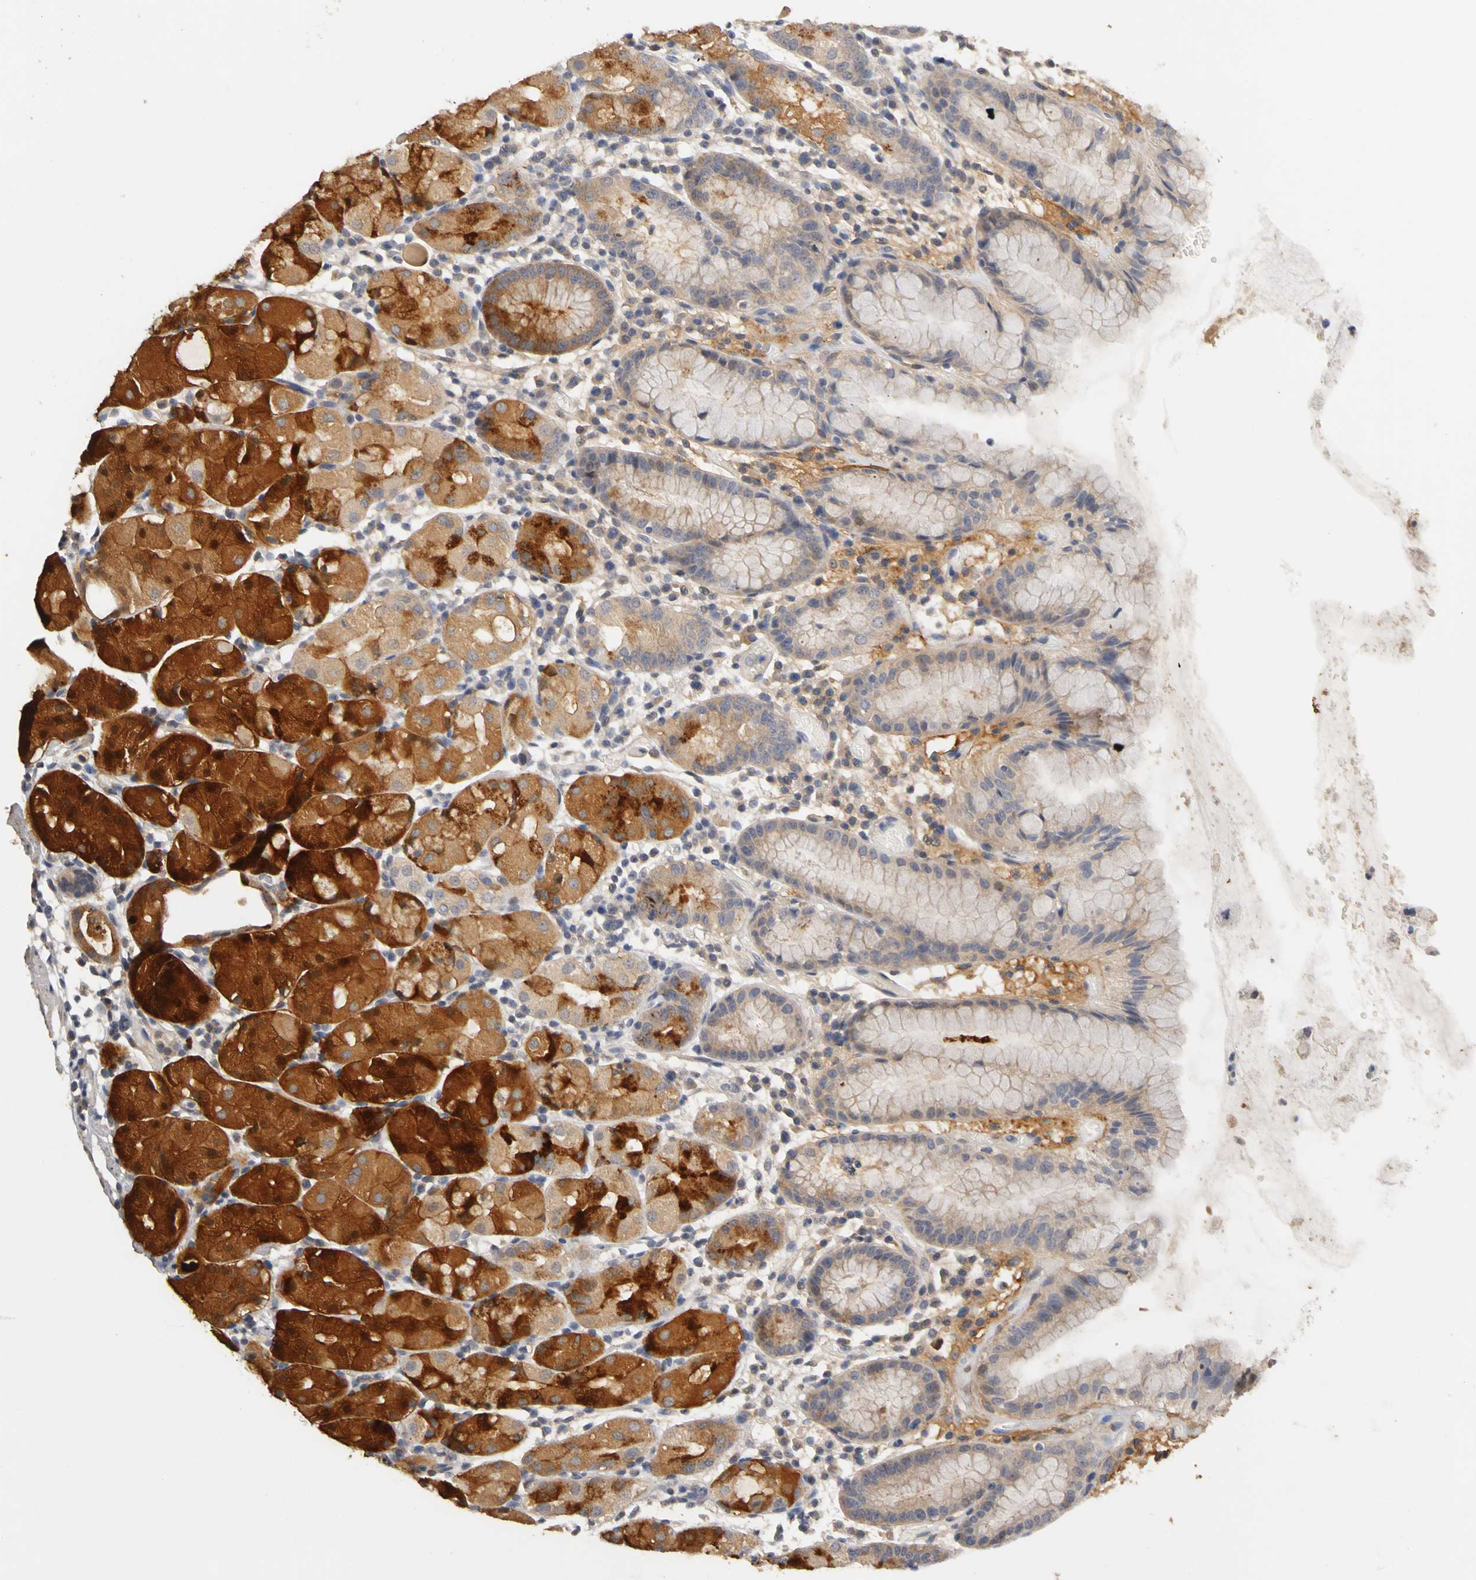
{"staining": {"intensity": "strong", "quantity": "25%-75%", "location": "cytoplasmic/membranous"}, "tissue": "stomach", "cell_type": "Glandular cells", "image_type": "normal", "snomed": [{"axis": "morphology", "description": "Normal tissue, NOS"}, {"axis": "topography", "description": "Stomach"}, {"axis": "topography", "description": "Stomach, lower"}], "caption": "An immunohistochemistry (IHC) histopathology image of normal tissue is shown. Protein staining in brown labels strong cytoplasmic/membranous positivity in stomach within glandular cells. (Brightfield microscopy of DAB IHC at high magnification).", "gene": "PGR", "patient": {"sex": "female", "age": 75}}